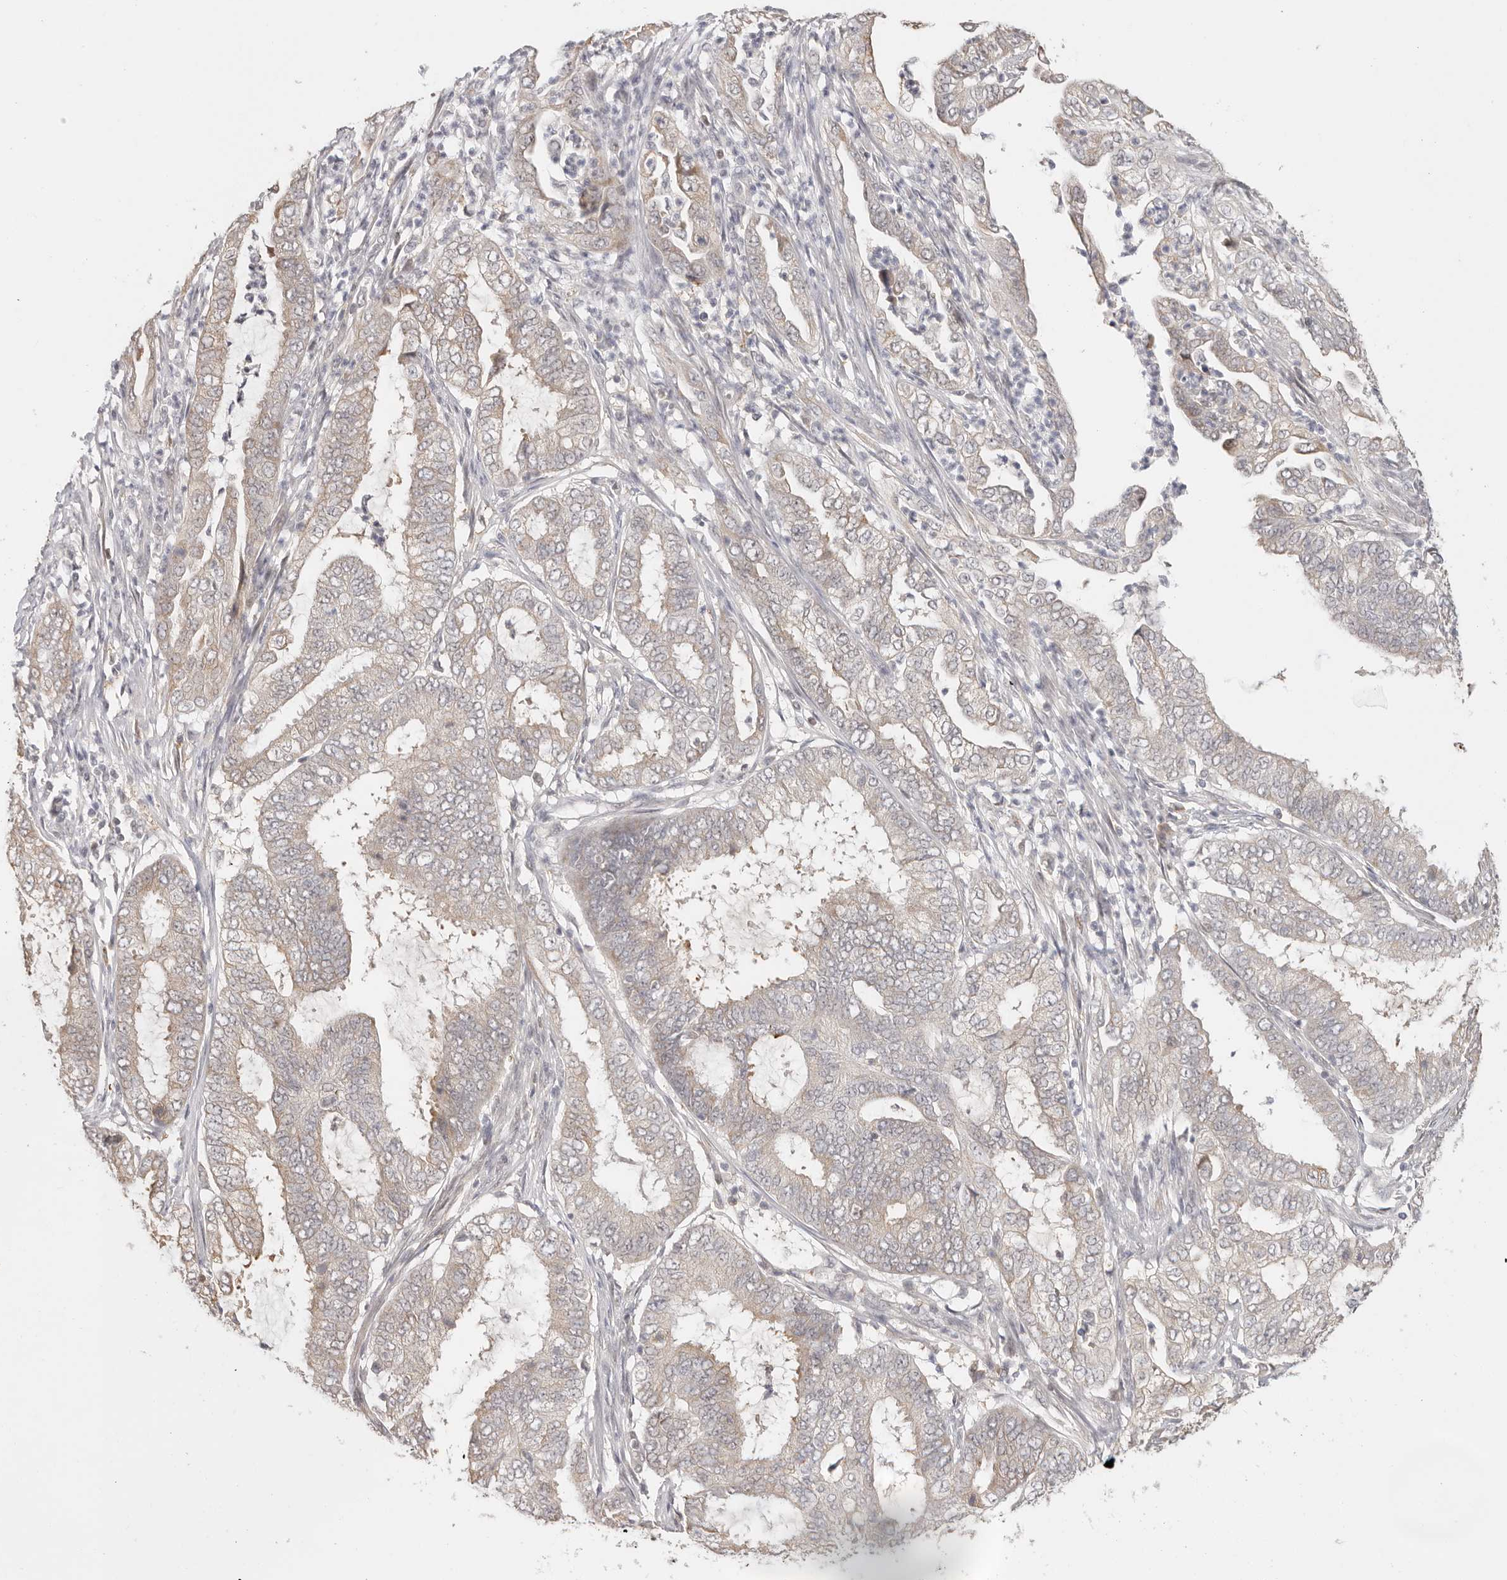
{"staining": {"intensity": "negative", "quantity": "none", "location": "none"}, "tissue": "endometrial cancer", "cell_type": "Tumor cells", "image_type": "cancer", "snomed": [{"axis": "morphology", "description": "Adenocarcinoma, NOS"}, {"axis": "topography", "description": "Endometrium"}], "caption": "An immunohistochemistry (IHC) histopathology image of endometrial cancer is shown. There is no staining in tumor cells of endometrial cancer.", "gene": "LARP7", "patient": {"sex": "female", "age": 51}}